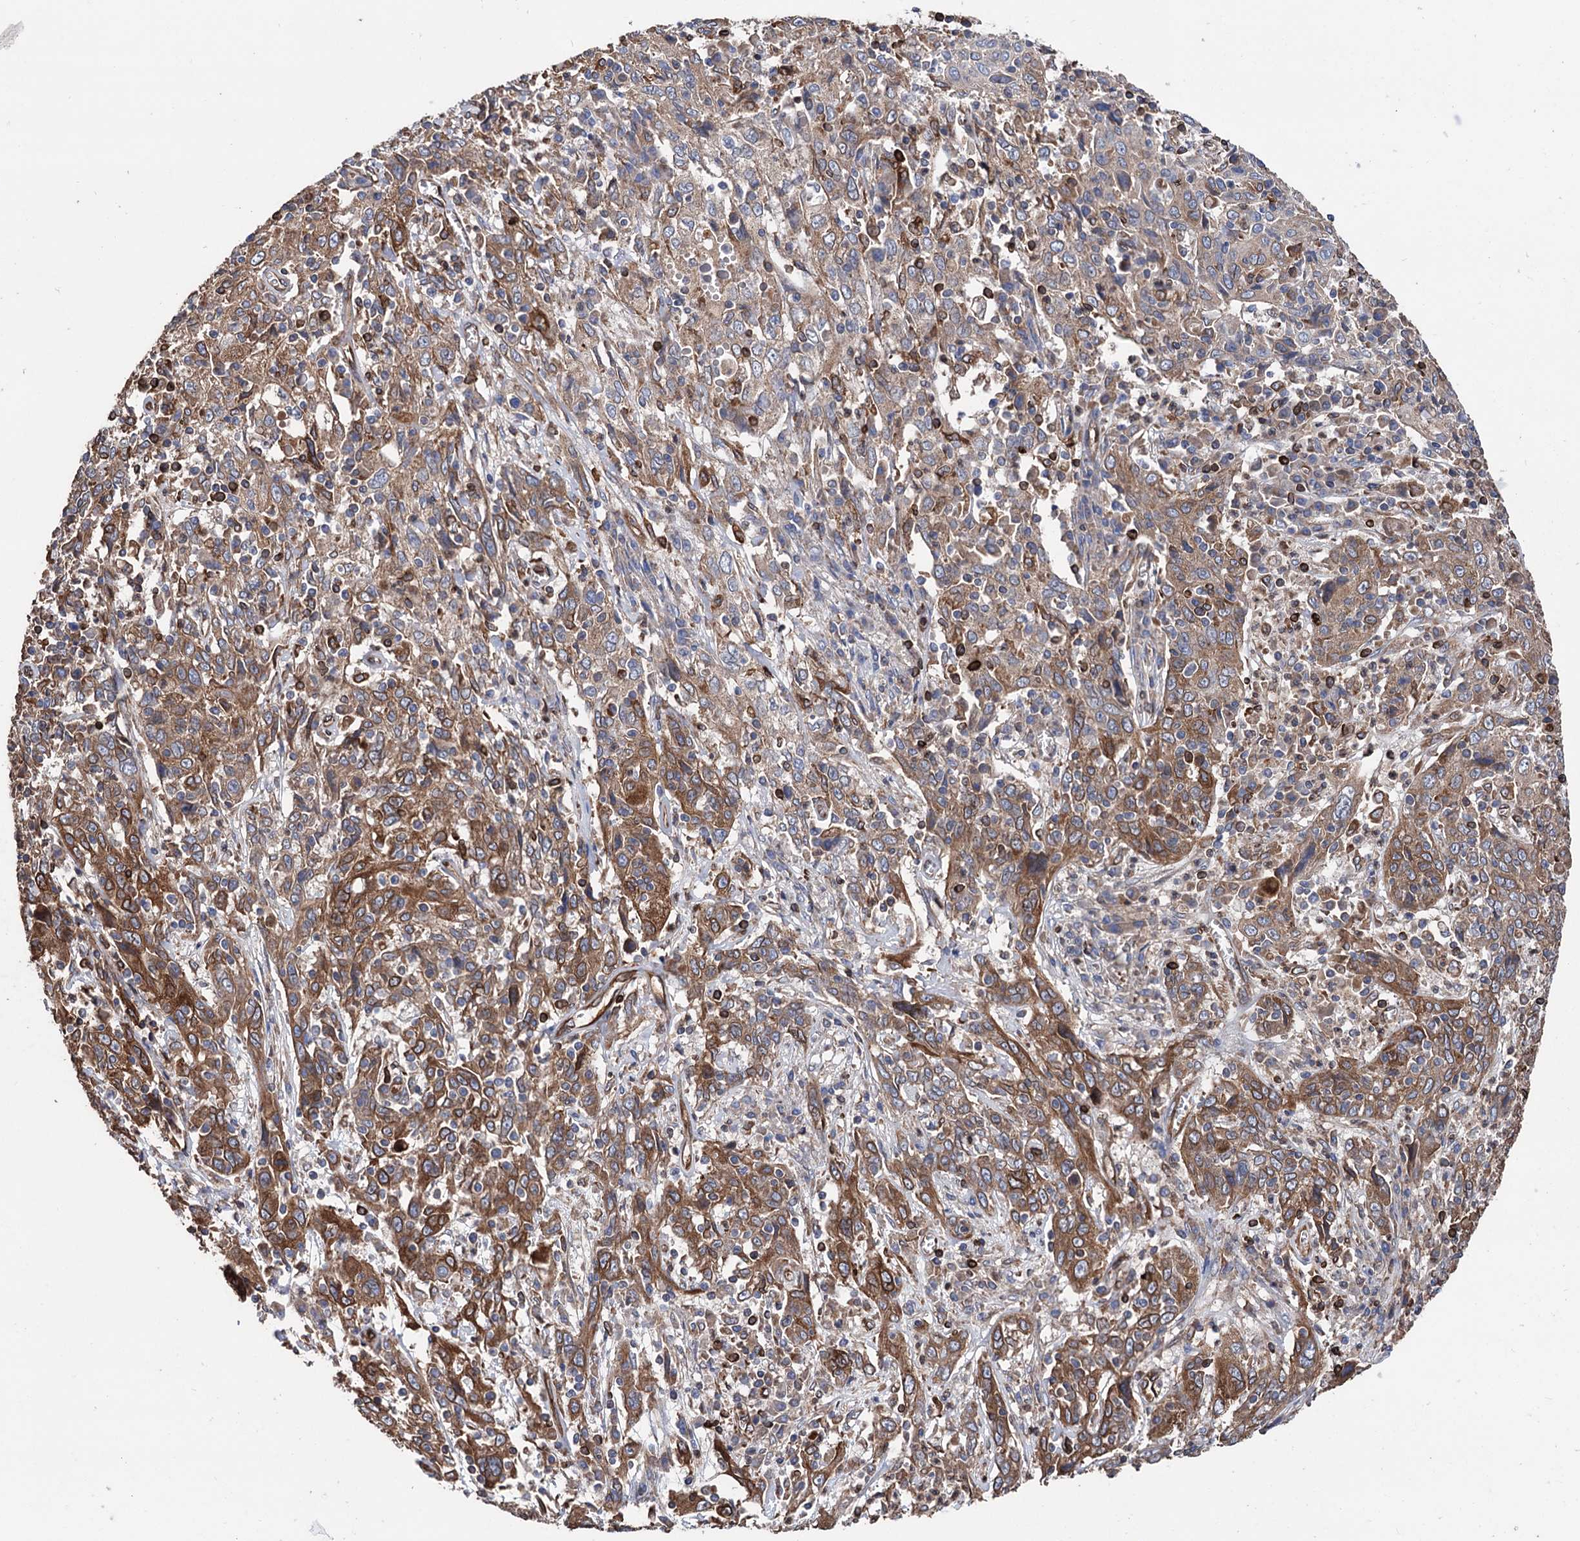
{"staining": {"intensity": "moderate", "quantity": ">75%", "location": "cytoplasmic/membranous"}, "tissue": "cervical cancer", "cell_type": "Tumor cells", "image_type": "cancer", "snomed": [{"axis": "morphology", "description": "Squamous cell carcinoma, NOS"}, {"axis": "topography", "description": "Cervix"}], "caption": "Tumor cells exhibit medium levels of moderate cytoplasmic/membranous positivity in about >75% of cells in squamous cell carcinoma (cervical).", "gene": "STING1", "patient": {"sex": "female", "age": 46}}